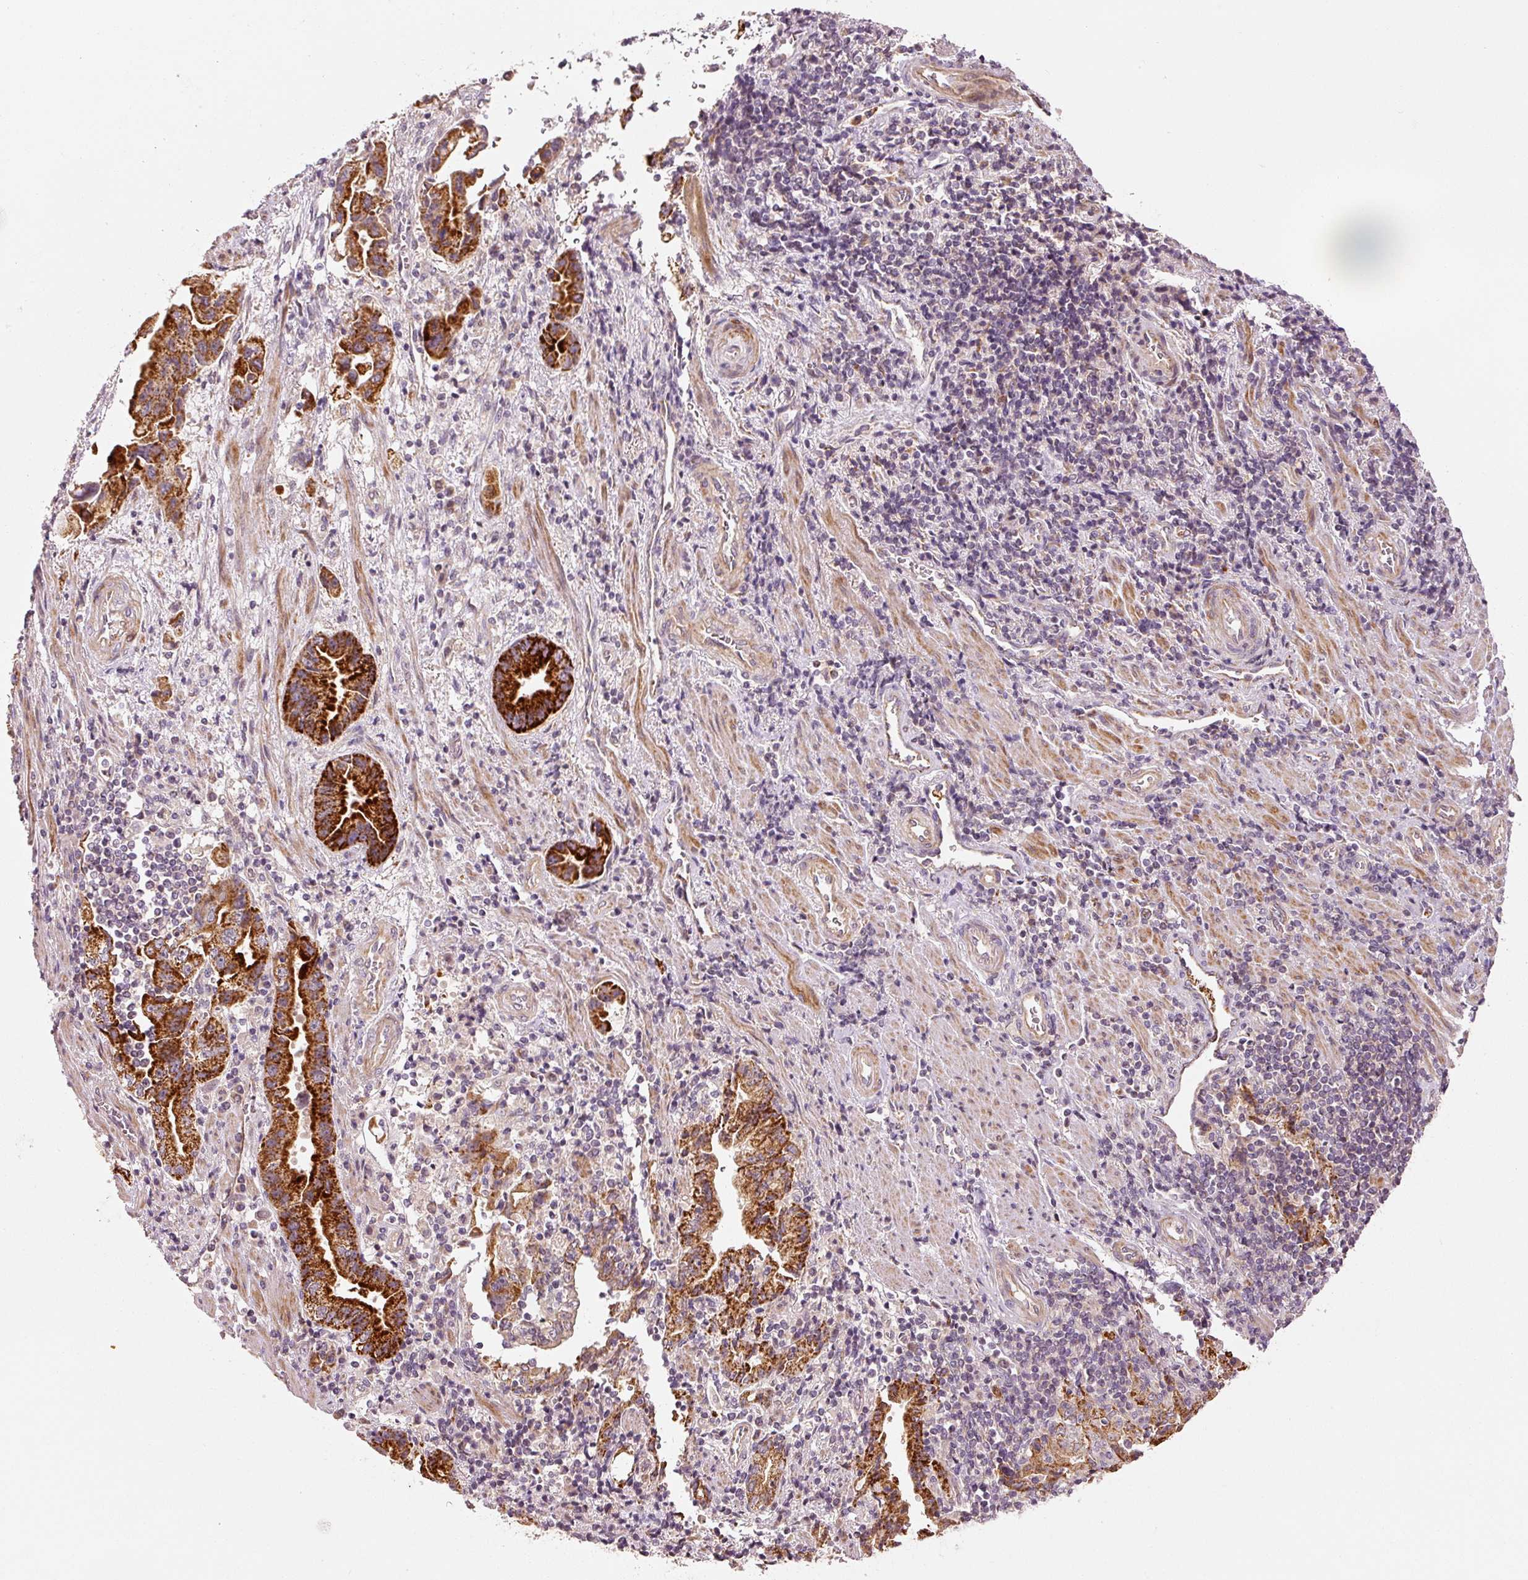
{"staining": {"intensity": "strong", "quantity": ">75%", "location": "cytoplasmic/membranous"}, "tissue": "stomach cancer", "cell_type": "Tumor cells", "image_type": "cancer", "snomed": [{"axis": "morphology", "description": "Adenocarcinoma, NOS"}, {"axis": "topography", "description": "Stomach"}], "caption": "Protein staining reveals strong cytoplasmic/membranous staining in about >75% of tumor cells in stomach adenocarcinoma.", "gene": "ARHGAP22", "patient": {"sex": "male", "age": 62}}